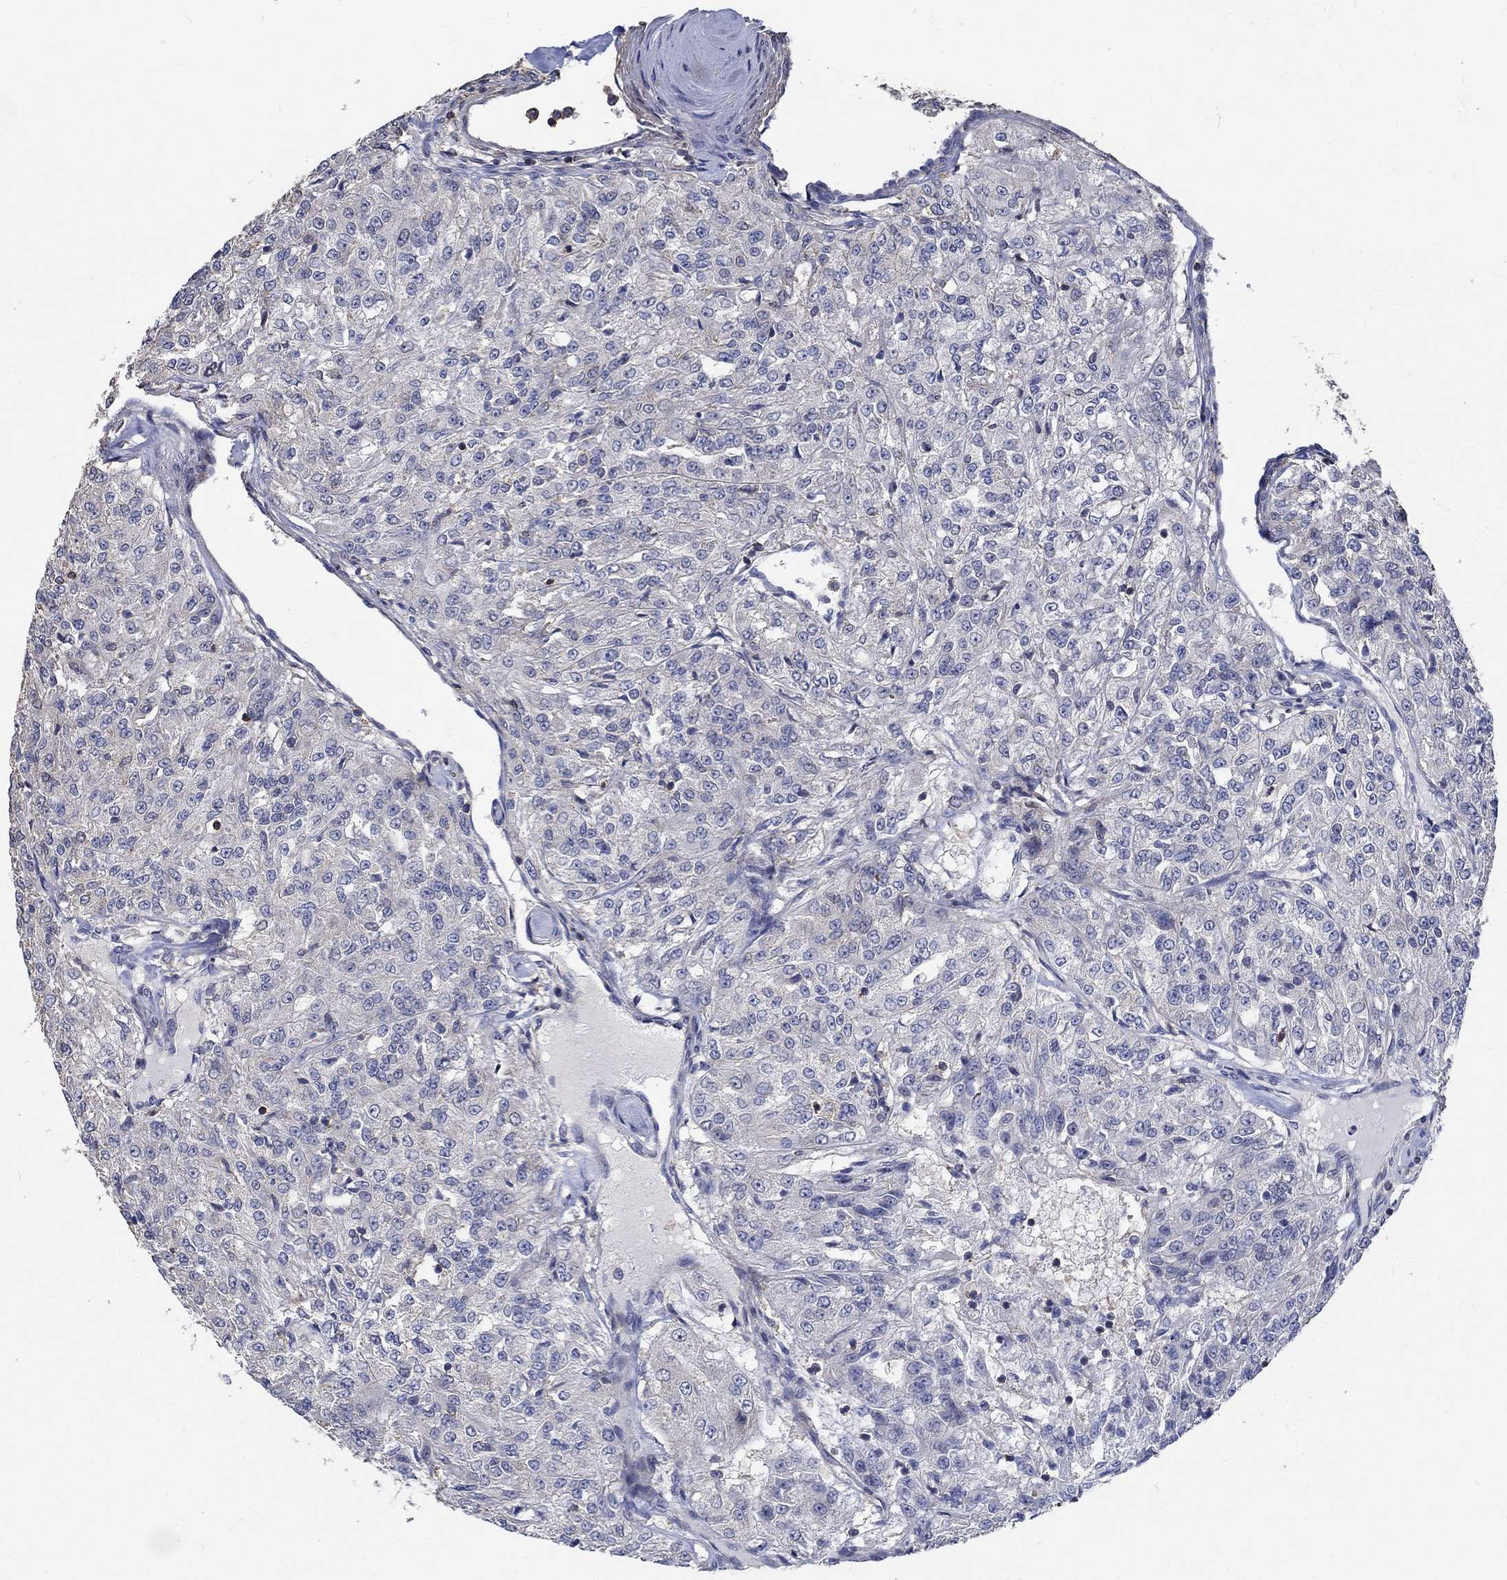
{"staining": {"intensity": "negative", "quantity": "none", "location": "none"}, "tissue": "renal cancer", "cell_type": "Tumor cells", "image_type": "cancer", "snomed": [{"axis": "morphology", "description": "Adenocarcinoma, NOS"}, {"axis": "topography", "description": "Kidney"}], "caption": "Immunohistochemistry (IHC) micrograph of renal cancer stained for a protein (brown), which demonstrates no expression in tumor cells.", "gene": "TNFAIP8L3", "patient": {"sex": "female", "age": 63}}